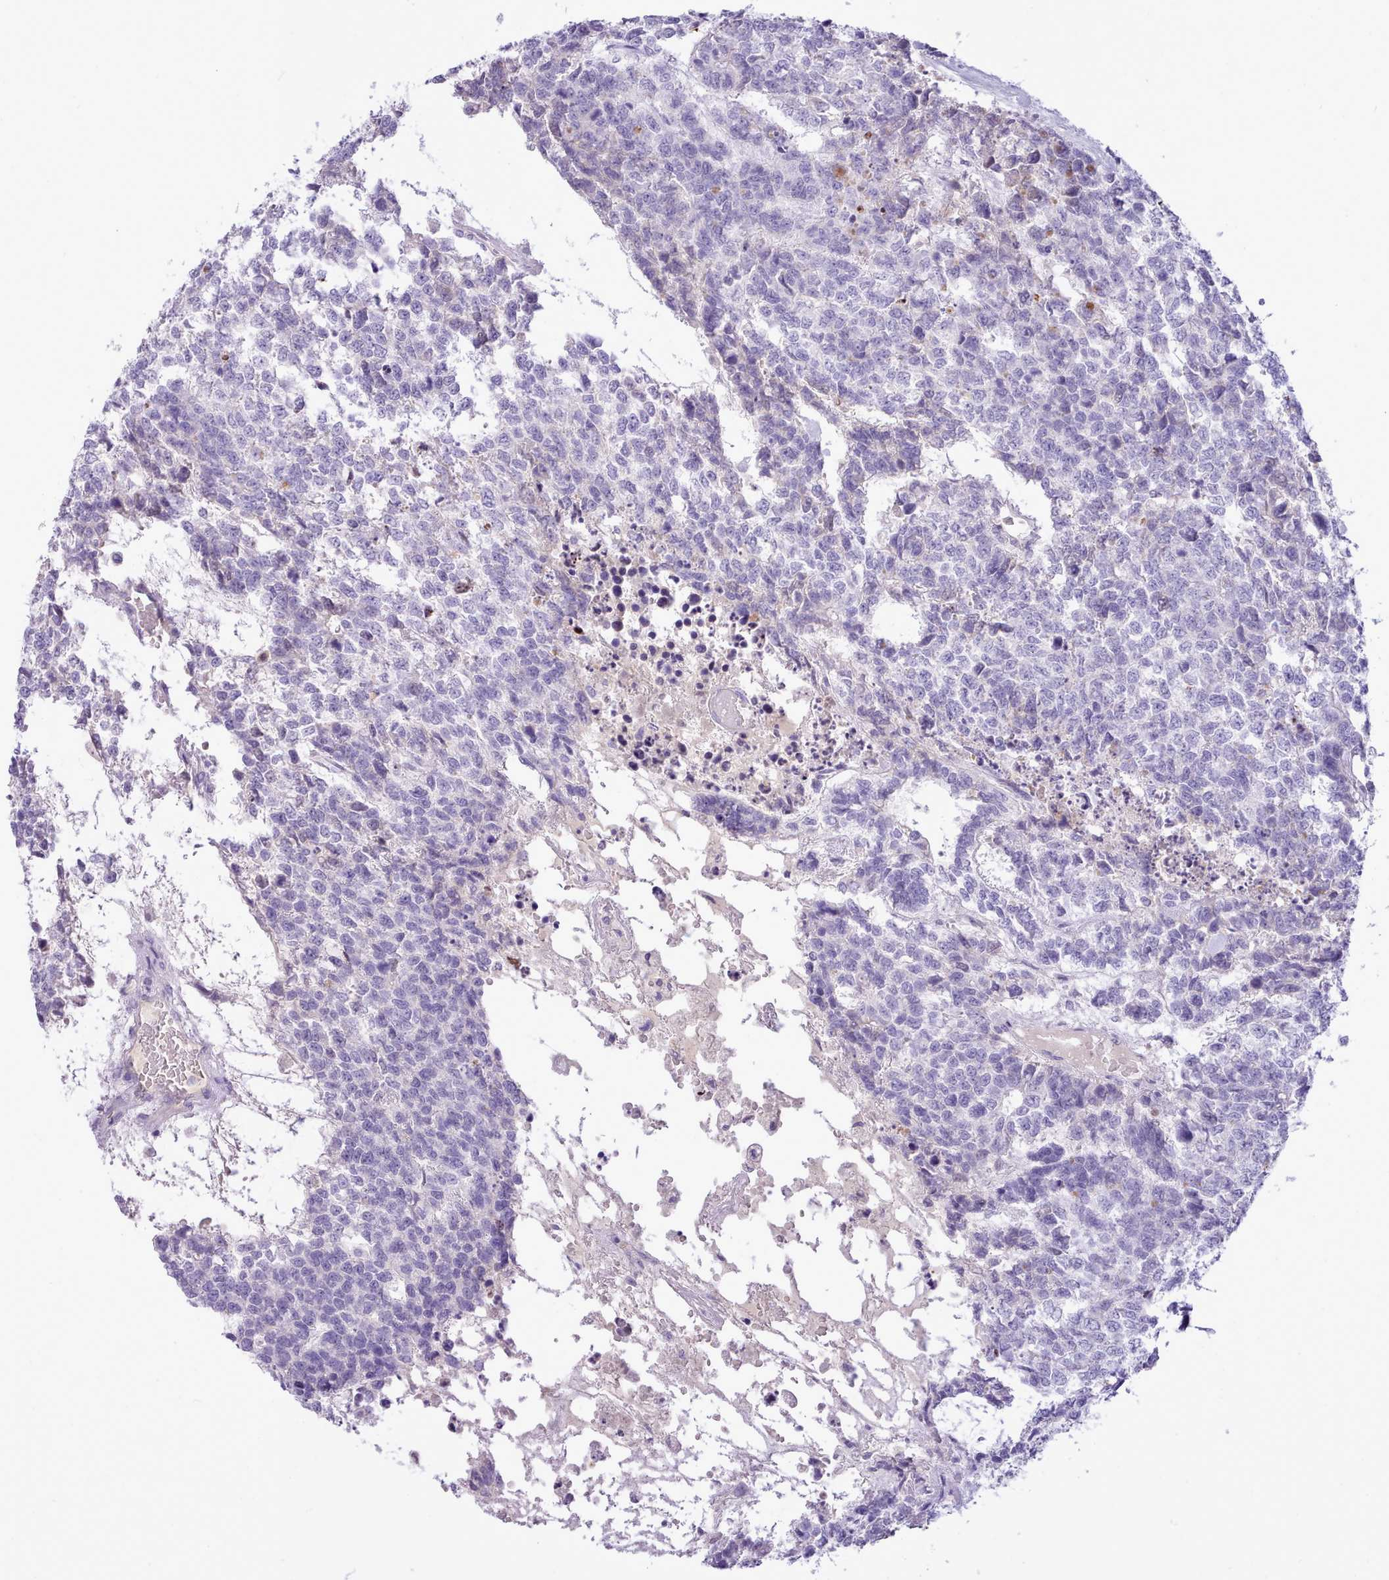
{"staining": {"intensity": "negative", "quantity": "none", "location": "none"}, "tissue": "testis cancer", "cell_type": "Tumor cells", "image_type": "cancer", "snomed": [{"axis": "morphology", "description": "Carcinoma, Embryonal, NOS"}, {"axis": "topography", "description": "Testis"}], "caption": "Immunohistochemistry histopathology image of human embryonal carcinoma (testis) stained for a protein (brown), which displays no staining in tumor cells.", "gene": "CYP2A13", "patient": {"sex": "male", "age": 23}}